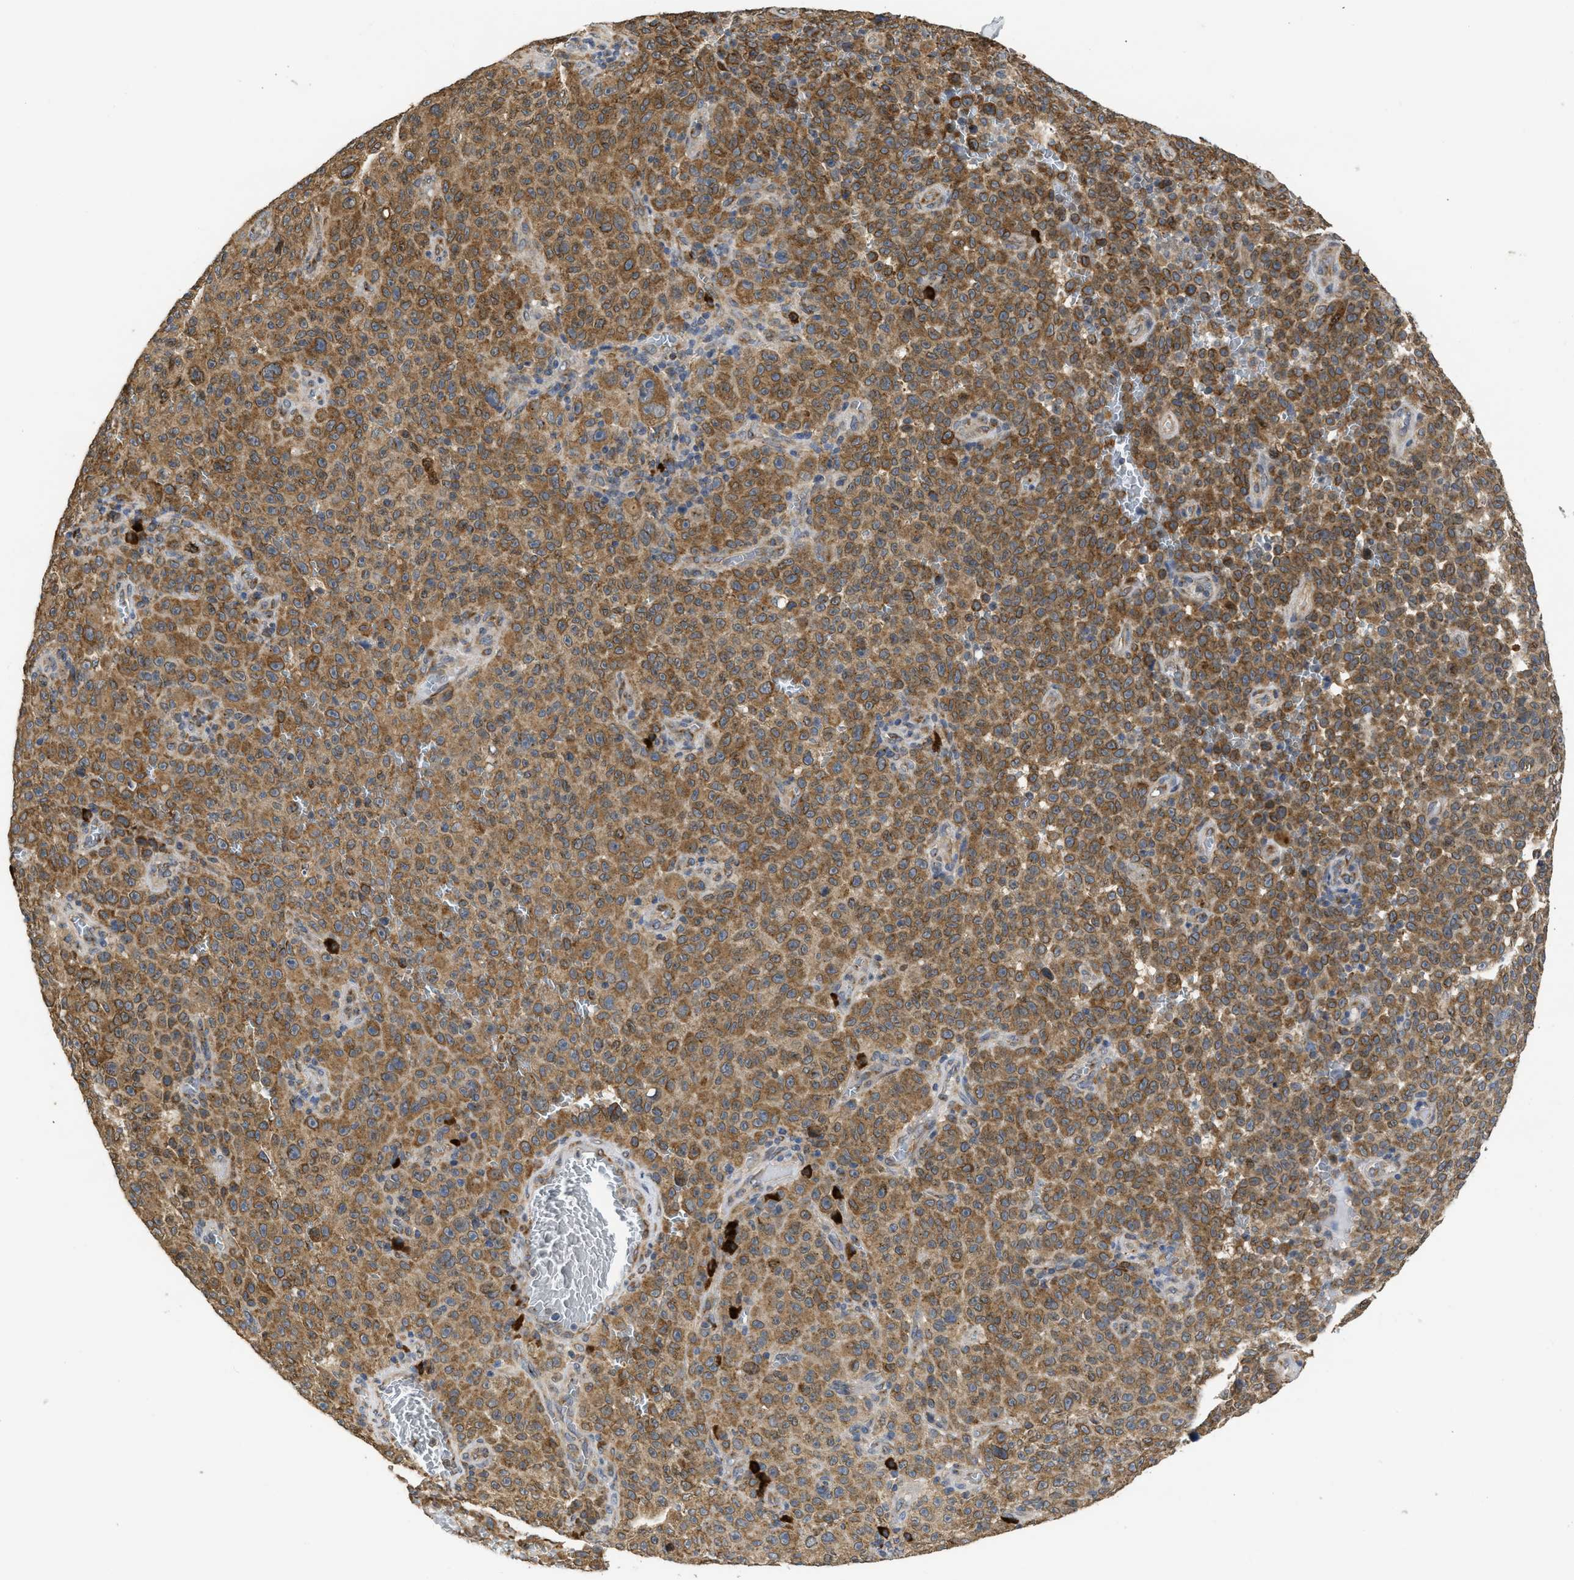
{"staining": {"intensity": "strong", "quantity": ">75%", "location": "cytoplasmic/membranous"}, "tissue": "melanoma", "cell_type": "Tumor cells", "image_type": "cancer", "snomed": [{"axis": "morphology", "description": "Malignant melanoma, NOS"}, {"axis": "topography", "description": "Skin"}], "caption": "IHC of human malignant melanoma demonstrates high levels of strong cytoplasmic/membranous expression in approximately >75% of tumor cells. (Stains: DAB (3,3'-diaminobenzidine) in brown, nuclei in blue, Microscopy: brightfield microscopy at high magnification).", "gene": "DNAJC1", "patient": {"sex": "female", "age": 82}}